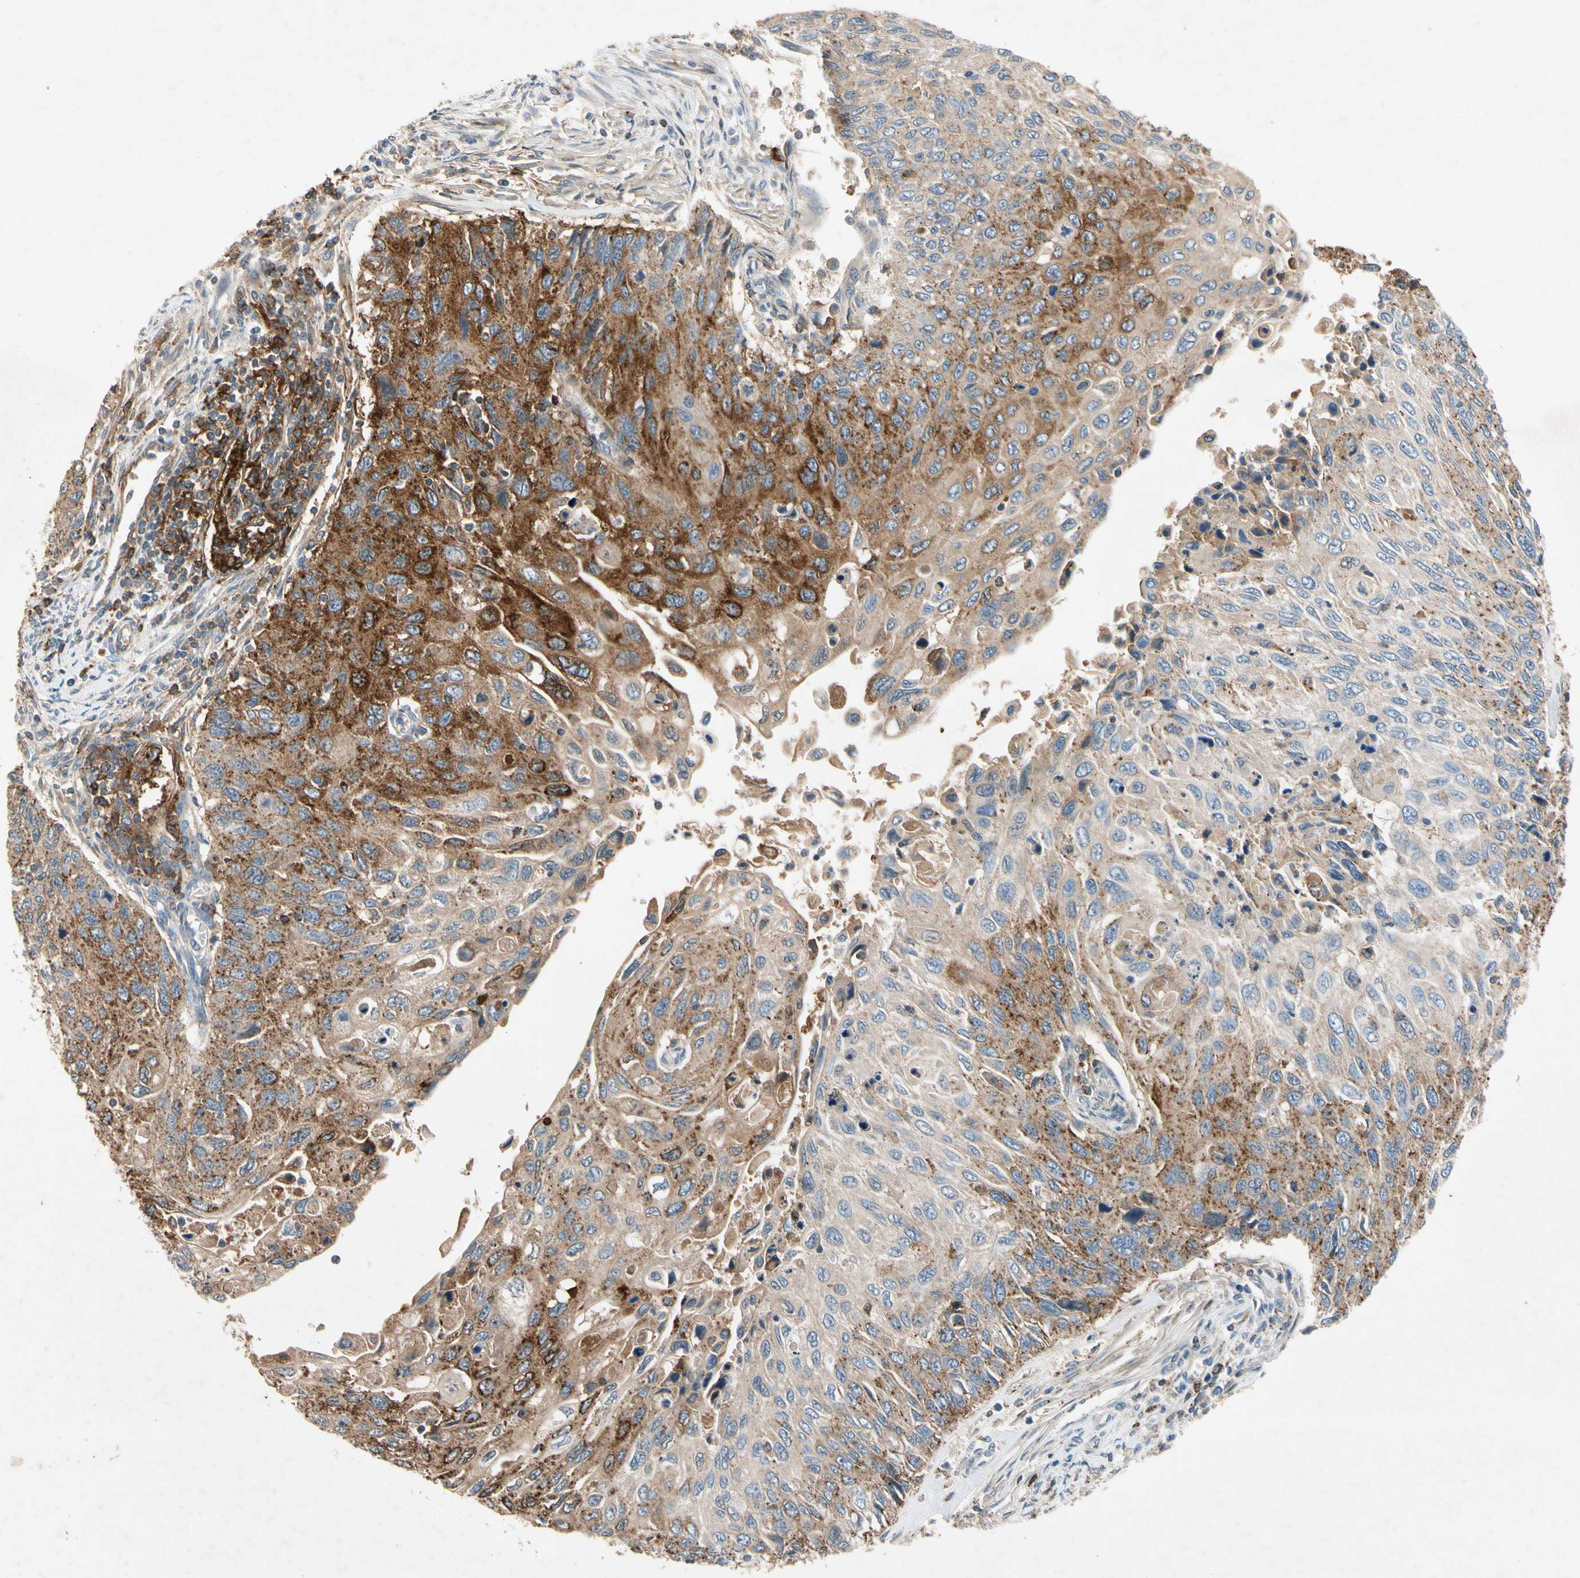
{"staining": {"intensity": "strong", "quantity": ">75%", "location": "cytoplasmic/membranous"}, "tissue": "cervical cancer", "cell_type": "Tumor cells", "image_type": "cancer", "snomed": [{"axis": "morphology", "description": "Squamous cell carcinoma, NOS"}, {"axis": "topography", "description": "Cervix"}], "caption": "Immunohistochemistry (DAB) staining of cervical squamous cell carcinoma exhibits strong cytoplasmic/membranous protein expression in about >75% of tumor cells.", "gene": "NDFIP2", "patient": {"sex": "female", "age": 70}}